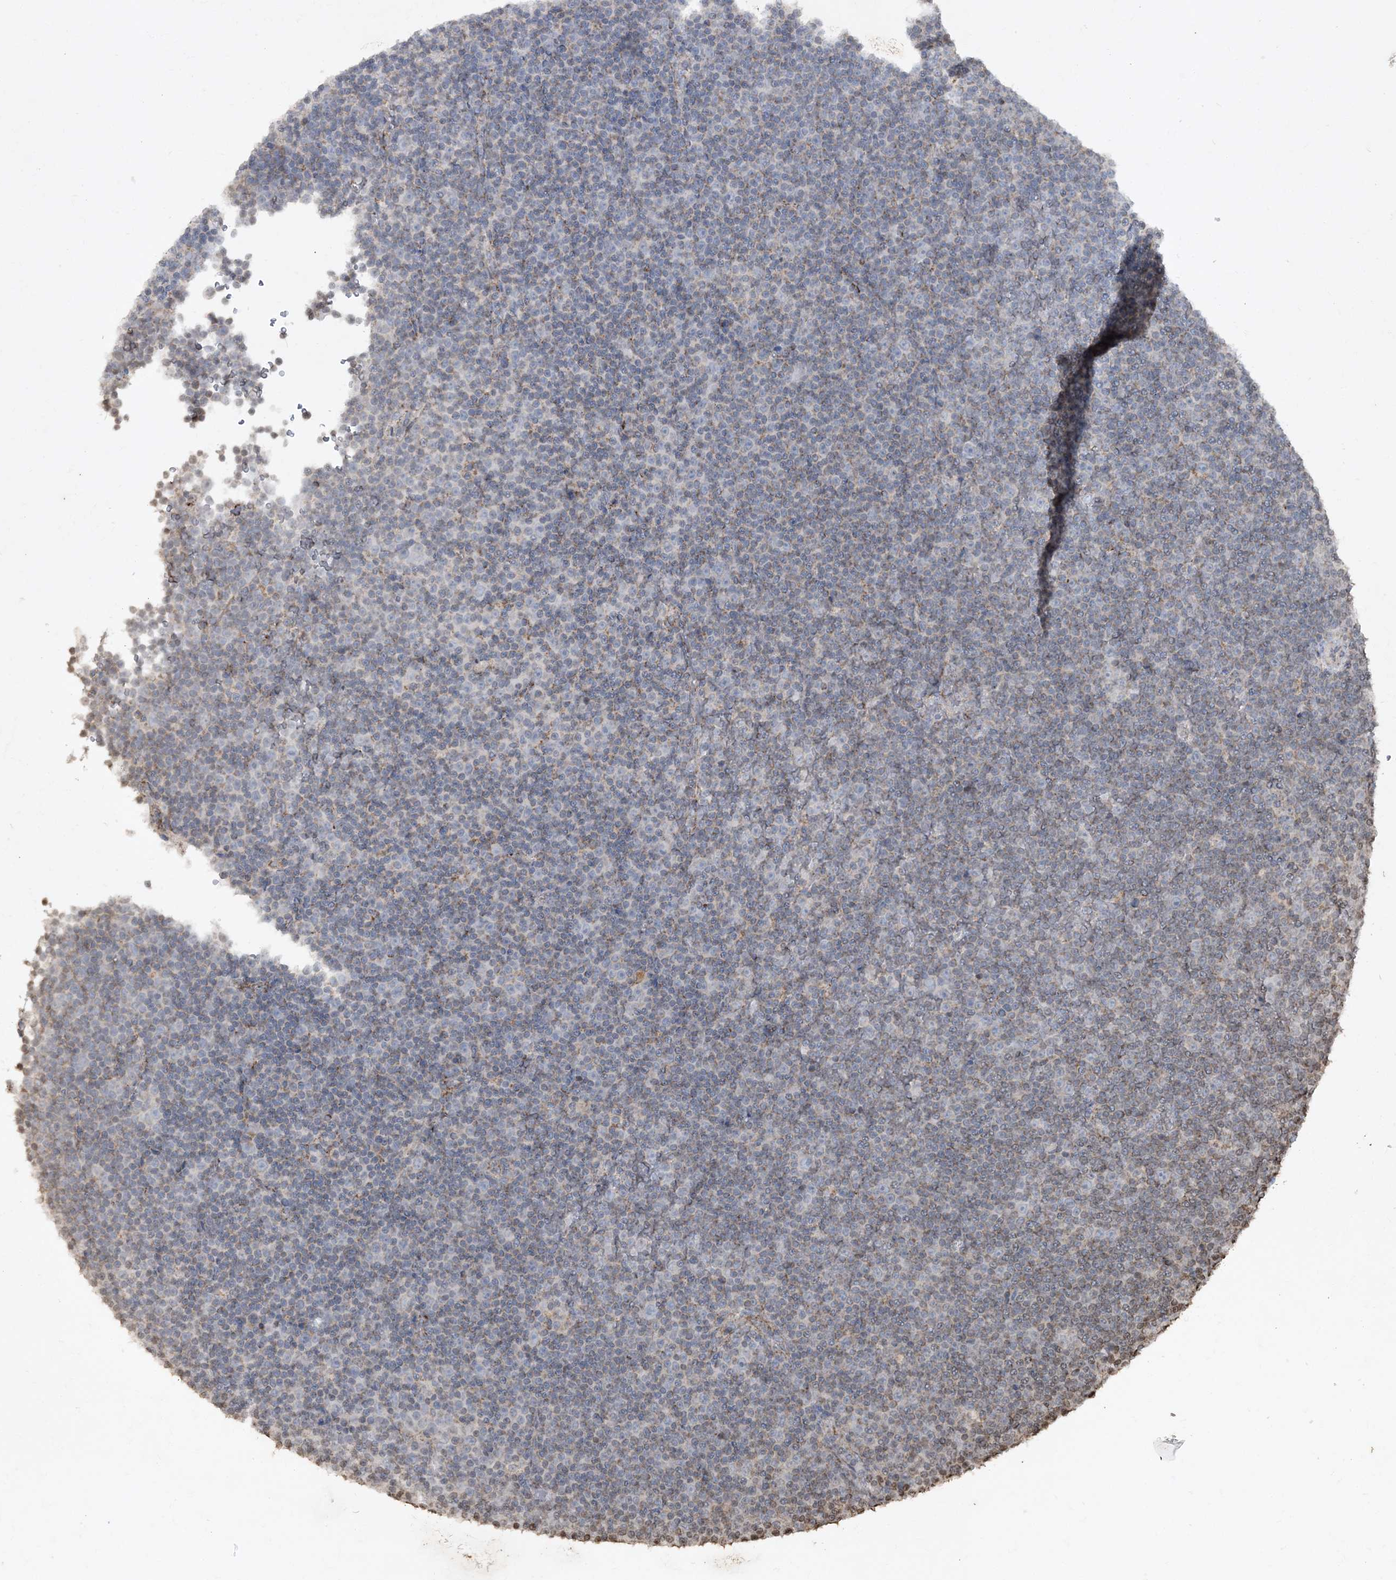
{"staining": {"intensity": "weak", "quantity": "<25%", "location": "cytoplasmic/membranous"}, "tissue": "lymphoma", "cell_type": "Tumor cells", "image_type": "cancer", "snomed": [{"axis": "morphology", "description": "Malignant lymphoma, non-Hodgkin's type, Low grade"}, {"axis": "topography", "description": "Lymph node"}], "caption": "Micrograph shows no significant protein positivity in tumor cells of lymphoma.", "gene": "TTC7A", "patient": {"sex": "female", "age": 67}}